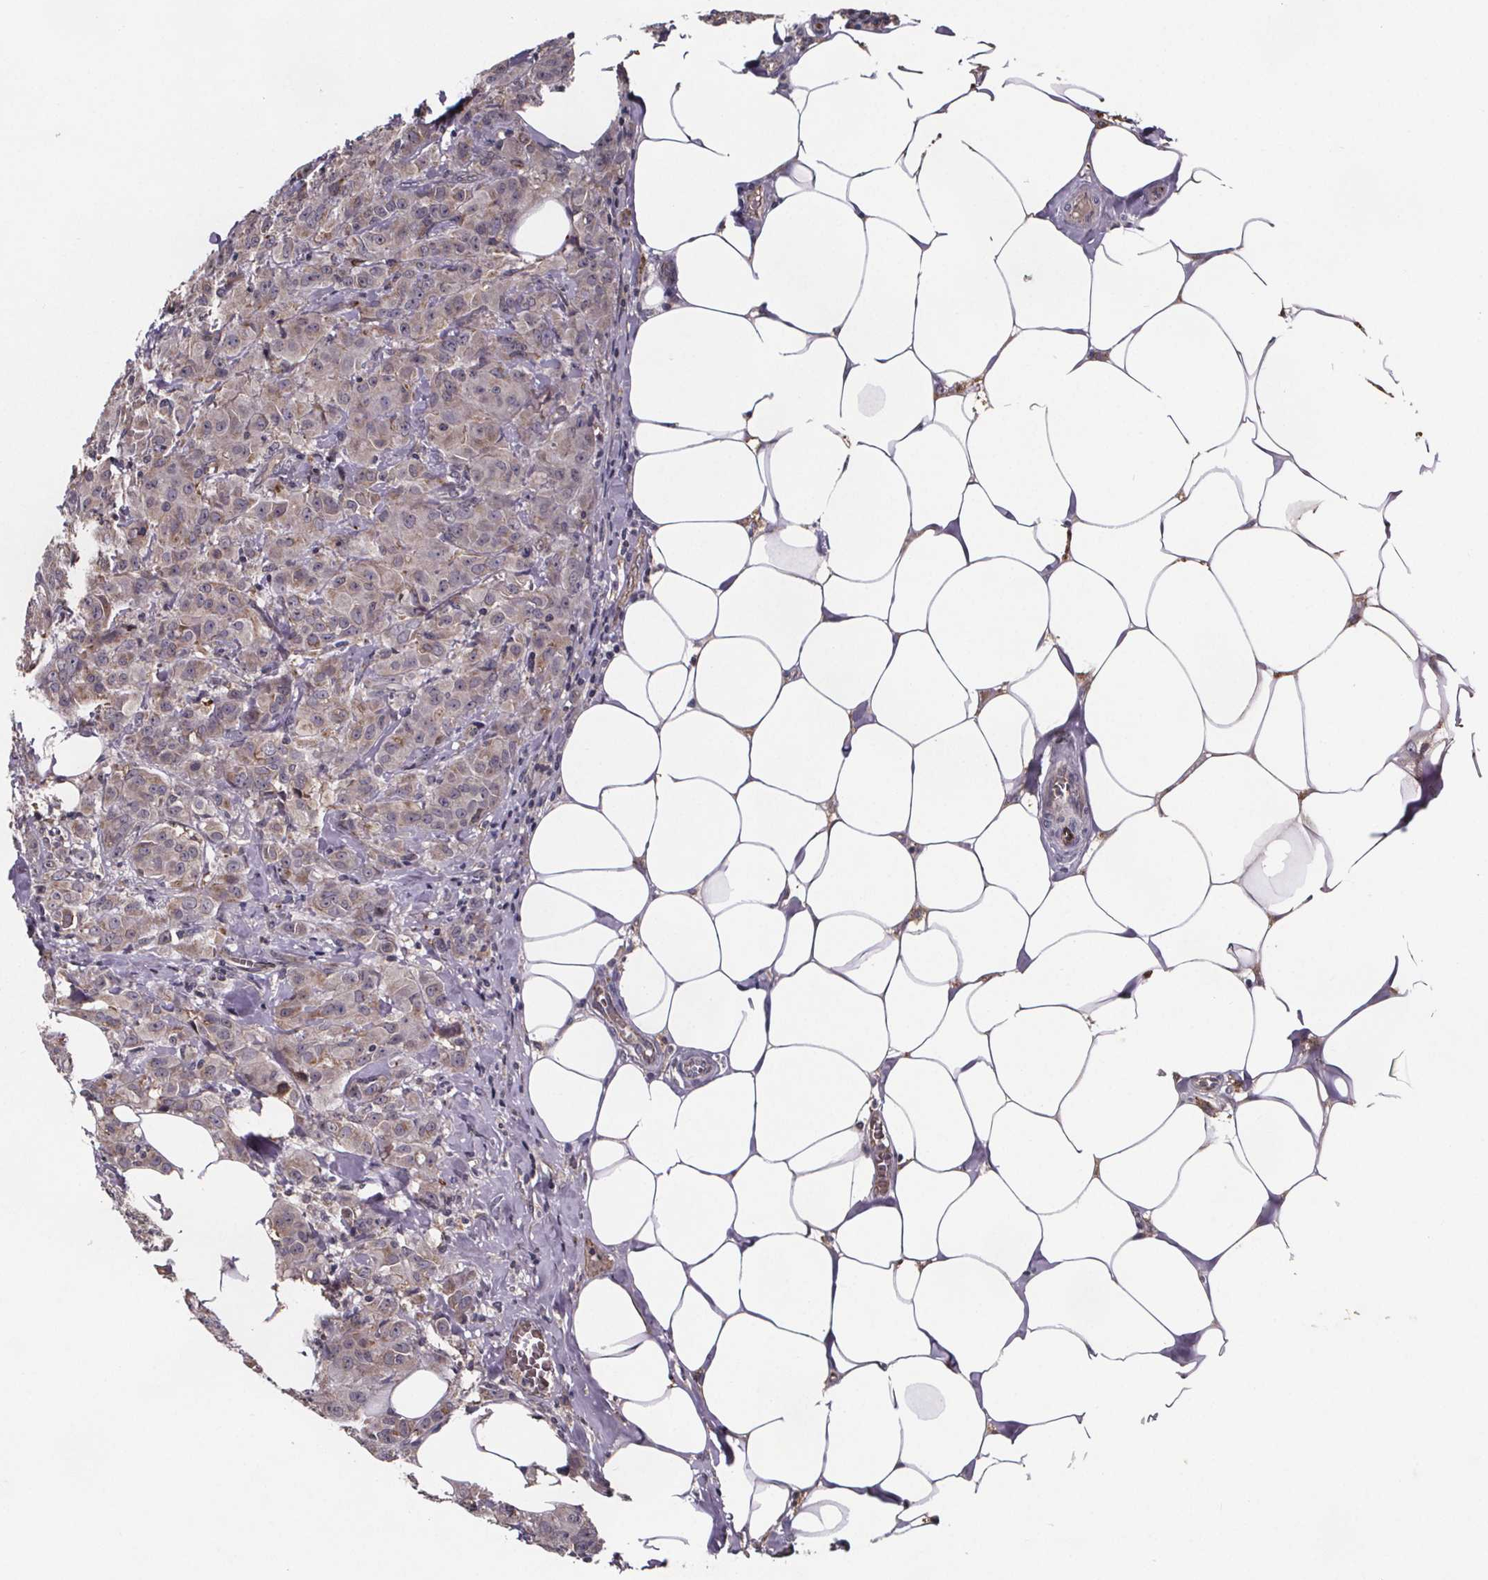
{"staining": {"intensity": "negative", "quantity": "none", "location": "none"}, "tissue": "breast cancer", "cell_type": "Tumor cells", "image_type": "cancer", "snomed": [{"axis": "morphology", "description": "Normal tissue, NOS"}, {"axis": "morphology", "description": "Duct carcinoma"}, {"axis": "topography", "description": "Breast"}], "caption": "Protein analysis of breast intraductal carcinoma displays no significant expression in tumor cells.", "gene": "FASTKD3", "patient": {"sex": "female", "age": 43}}